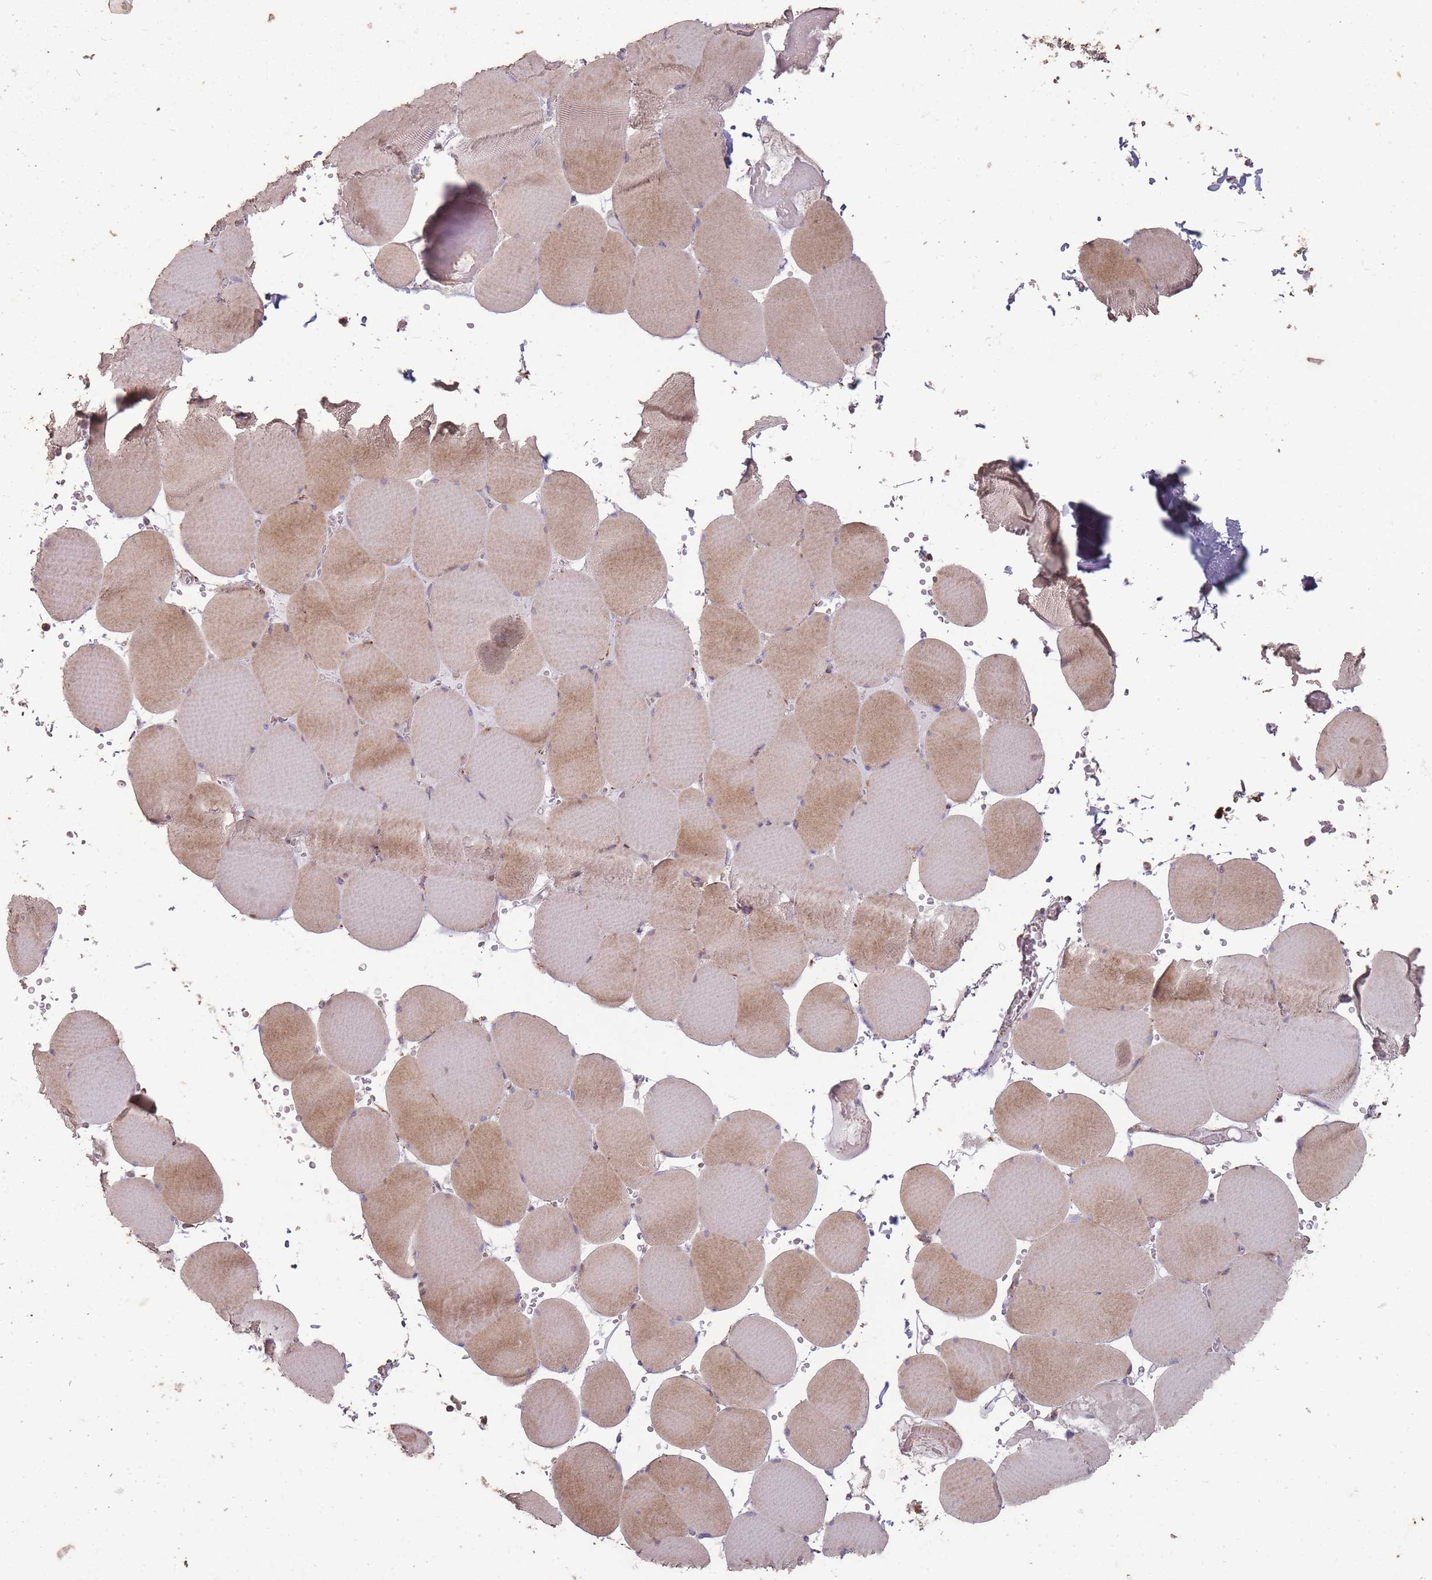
{"staining": {"intensity": "moderate", "quantity": ">75%", "location": "cytoplasmic/membranous"}, "tissue": "skeletal muscle", "cell_type": "Myocytes", "image_type": "normal", "snomed": [{"axis": "morphology", "description": "Normal tissue, NOS"}, {"axis": "topography", "description": "Skeletal muscle"}, {"axis": "topography", "description": "Head-Neck"}], "caption": "Immunohistochemical staining of benign human skeletal muscle shows medium levels of moderate cytoplasmic/membranous positivity in approximately >75% of myocytes.", "gene": "CNOT8", "patient": {"sex": "male", "age": 66}}